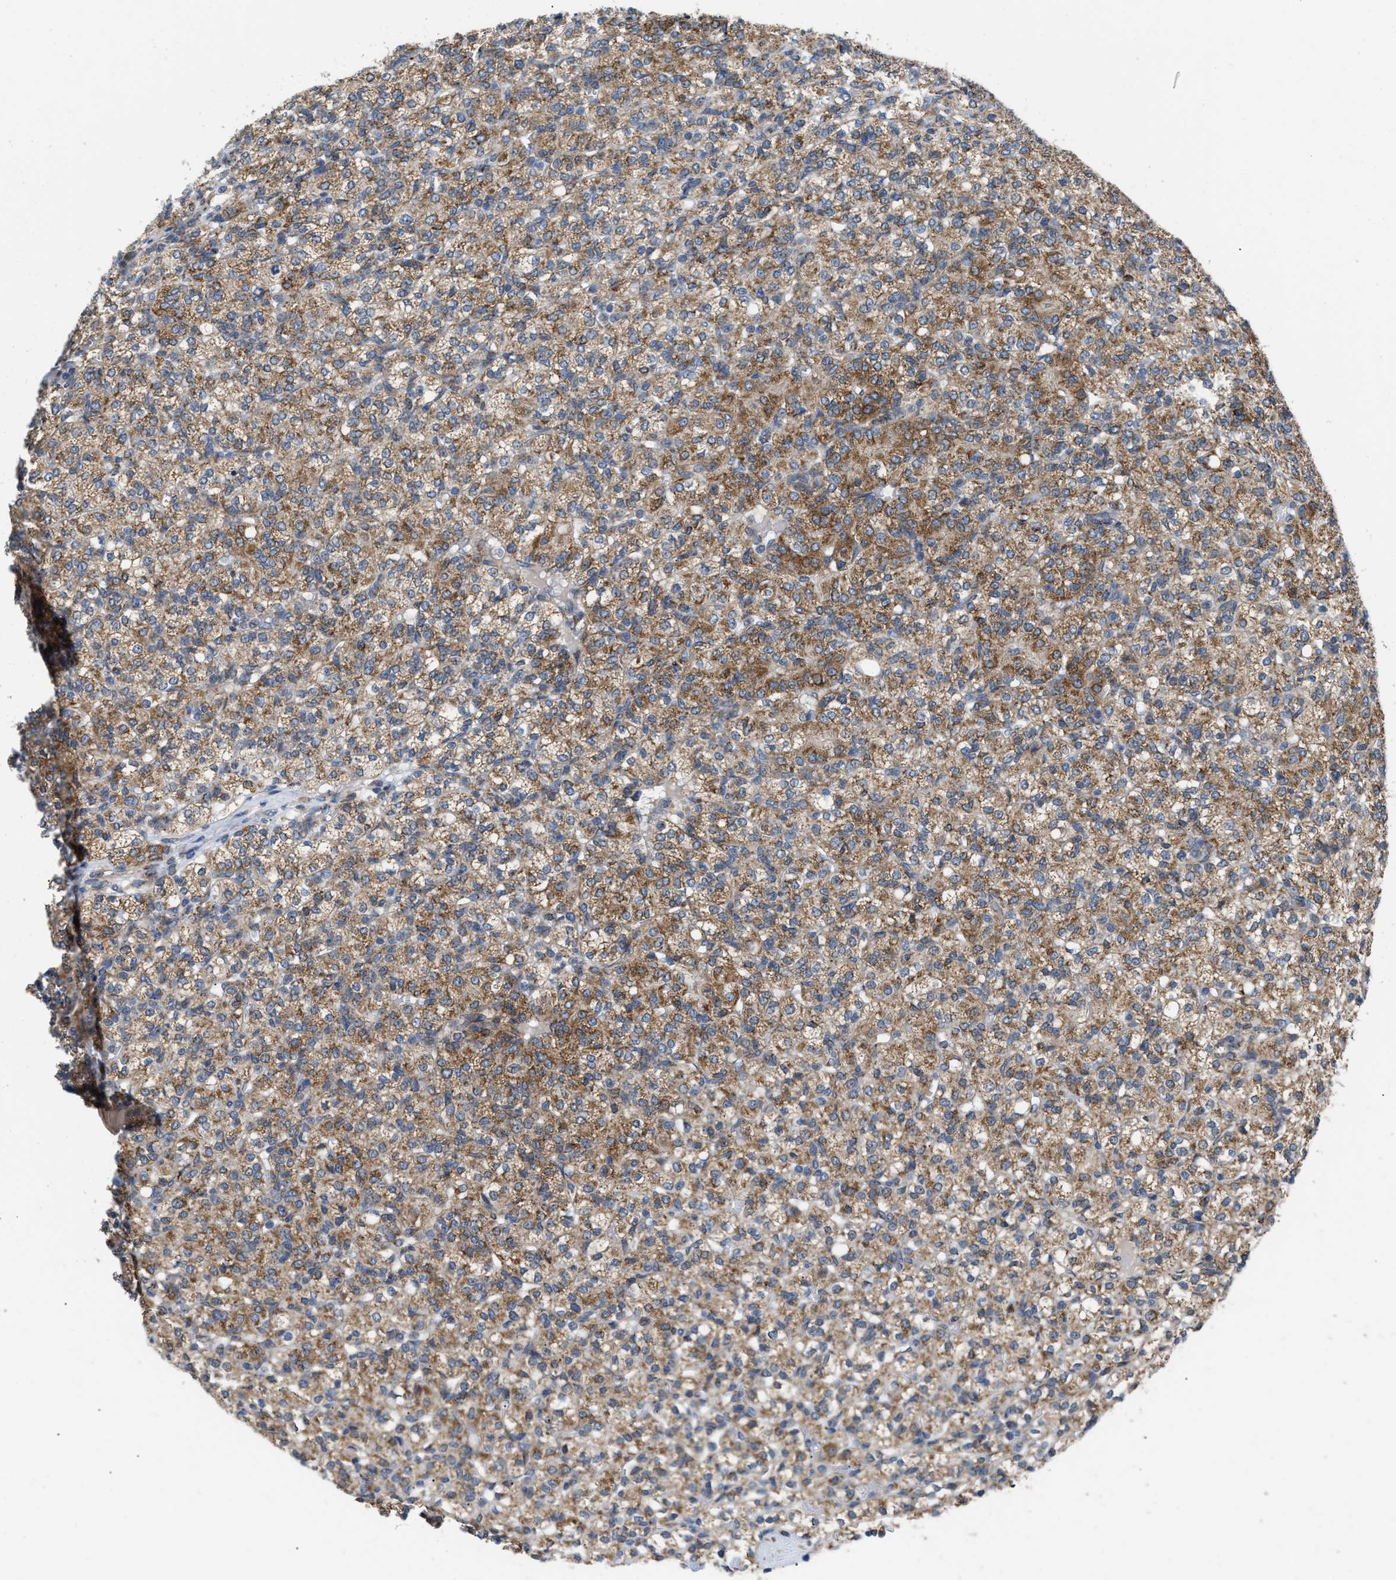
{"staining": {"intensity": "moderate", "quantity": ">75%", "location": "cytoplasmic/membranous"}, "tissue": "renal cancer", "cell_type": "Tumor cells", "image_type": "cancer", "snomed": [{"axis": "morphology", "description": "Adenocarcinoma, NOS"}, {"axis": "topography", "description": "Kidney"}], "caption": "Protein staining of renal cancer tissue shows moderate cytoplasmic/membranous expression in about >75% of tumor cells.", "gene": "AKAP1", "patient": {"sex": "male", "age": 77}}